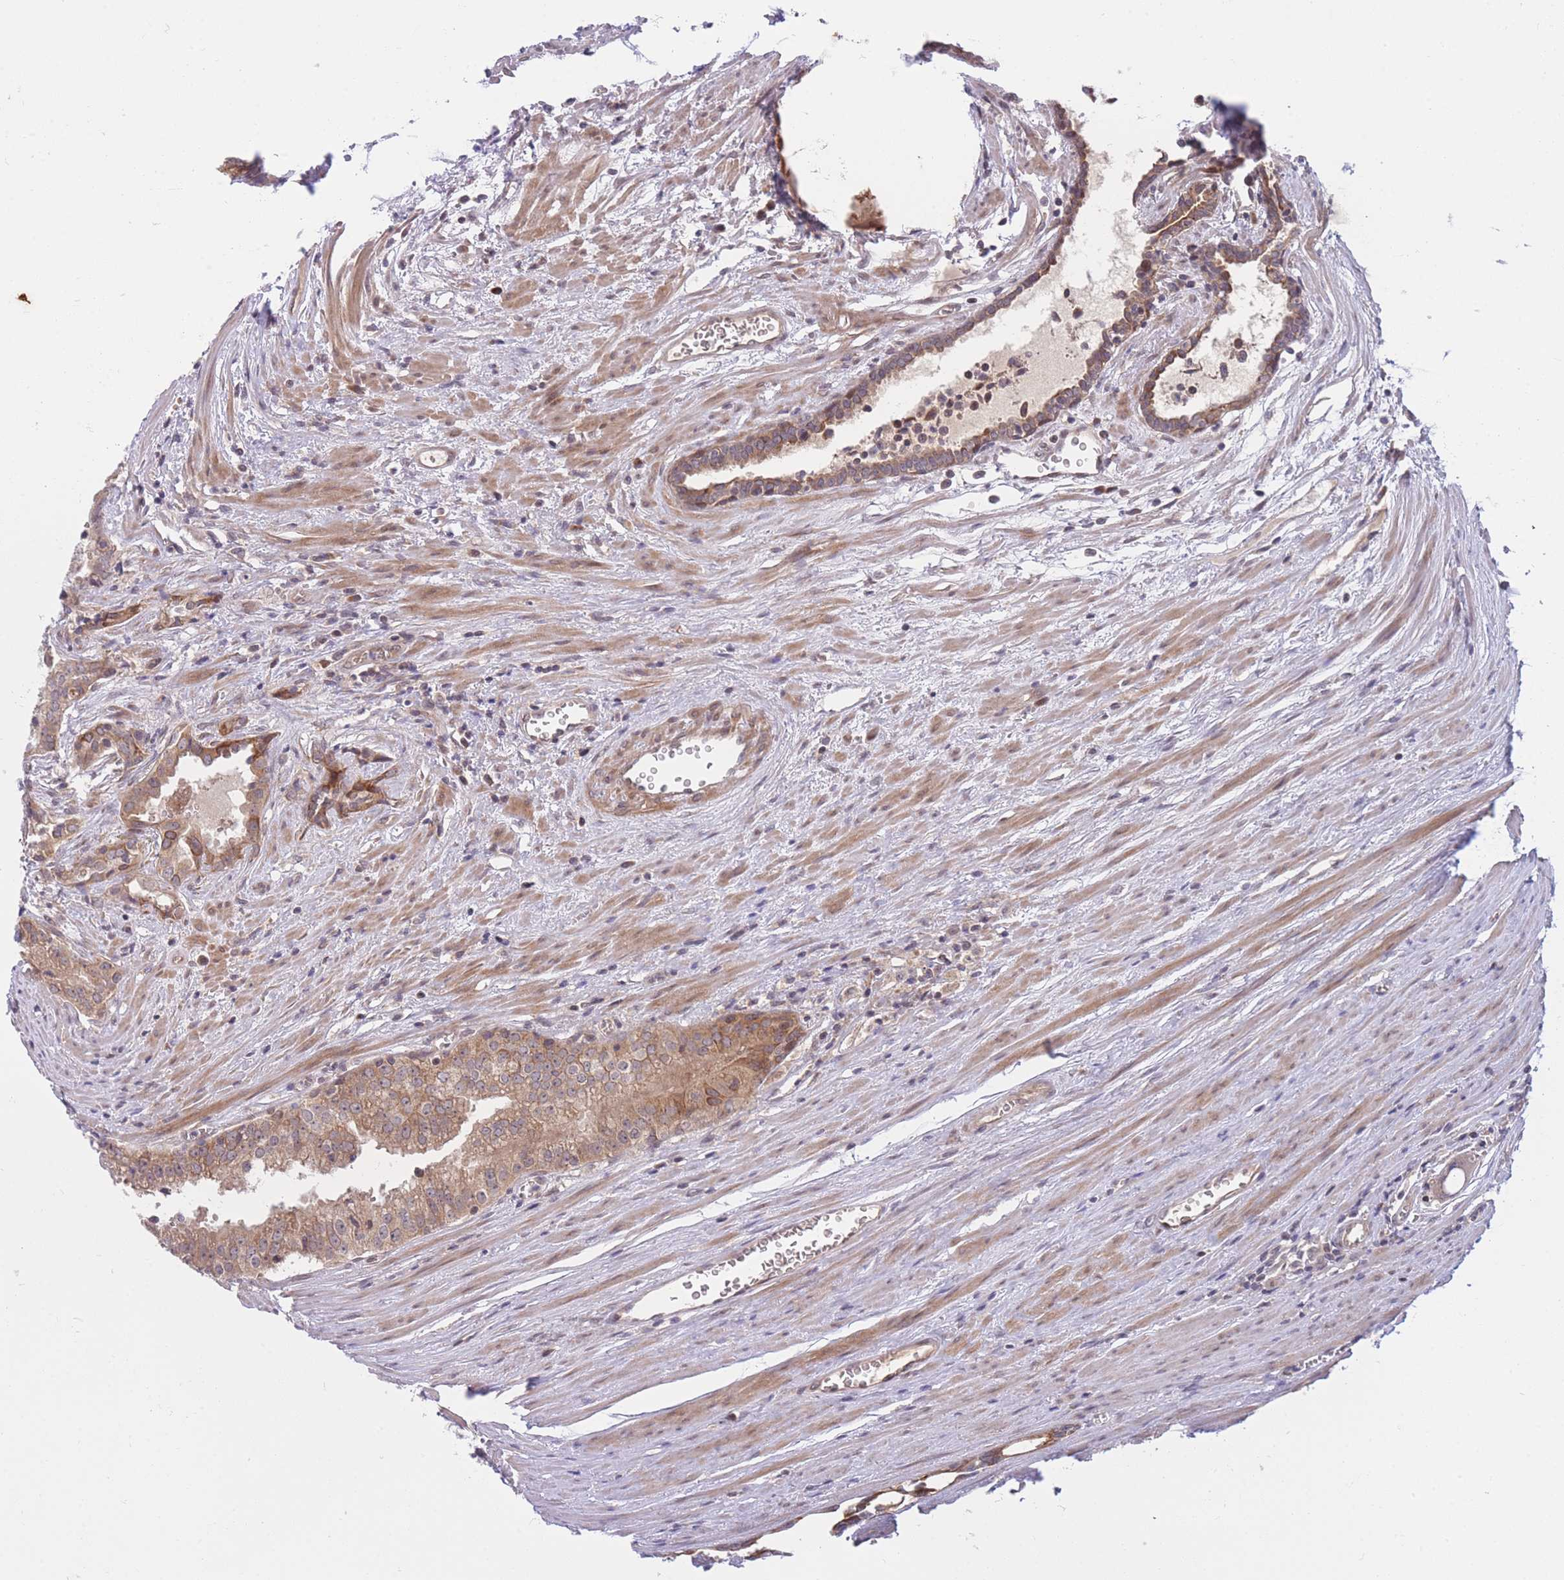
{"staining": {"intensity": "moderate", "quantity": ">75%", "location": "cytoplasmic/membranous"}, "tissue": "prostate cancer", "cell_type": "Tumor cells", "image_type": "cancer", "snomed": [{"axis": "morphology", "description": "Adenocarcinoma, High grade"}, {"axis": "topography", "description": "Prostate"}], "caption": "Prostate high-grade adenocarcinoma tissue shows moderate cytoplasmic/membranous staining in about >75% of tumor cells, visualized by immunohistochemistry.", "gene": "CDC25B", "patient": {"sex": "male", "age": 68}}